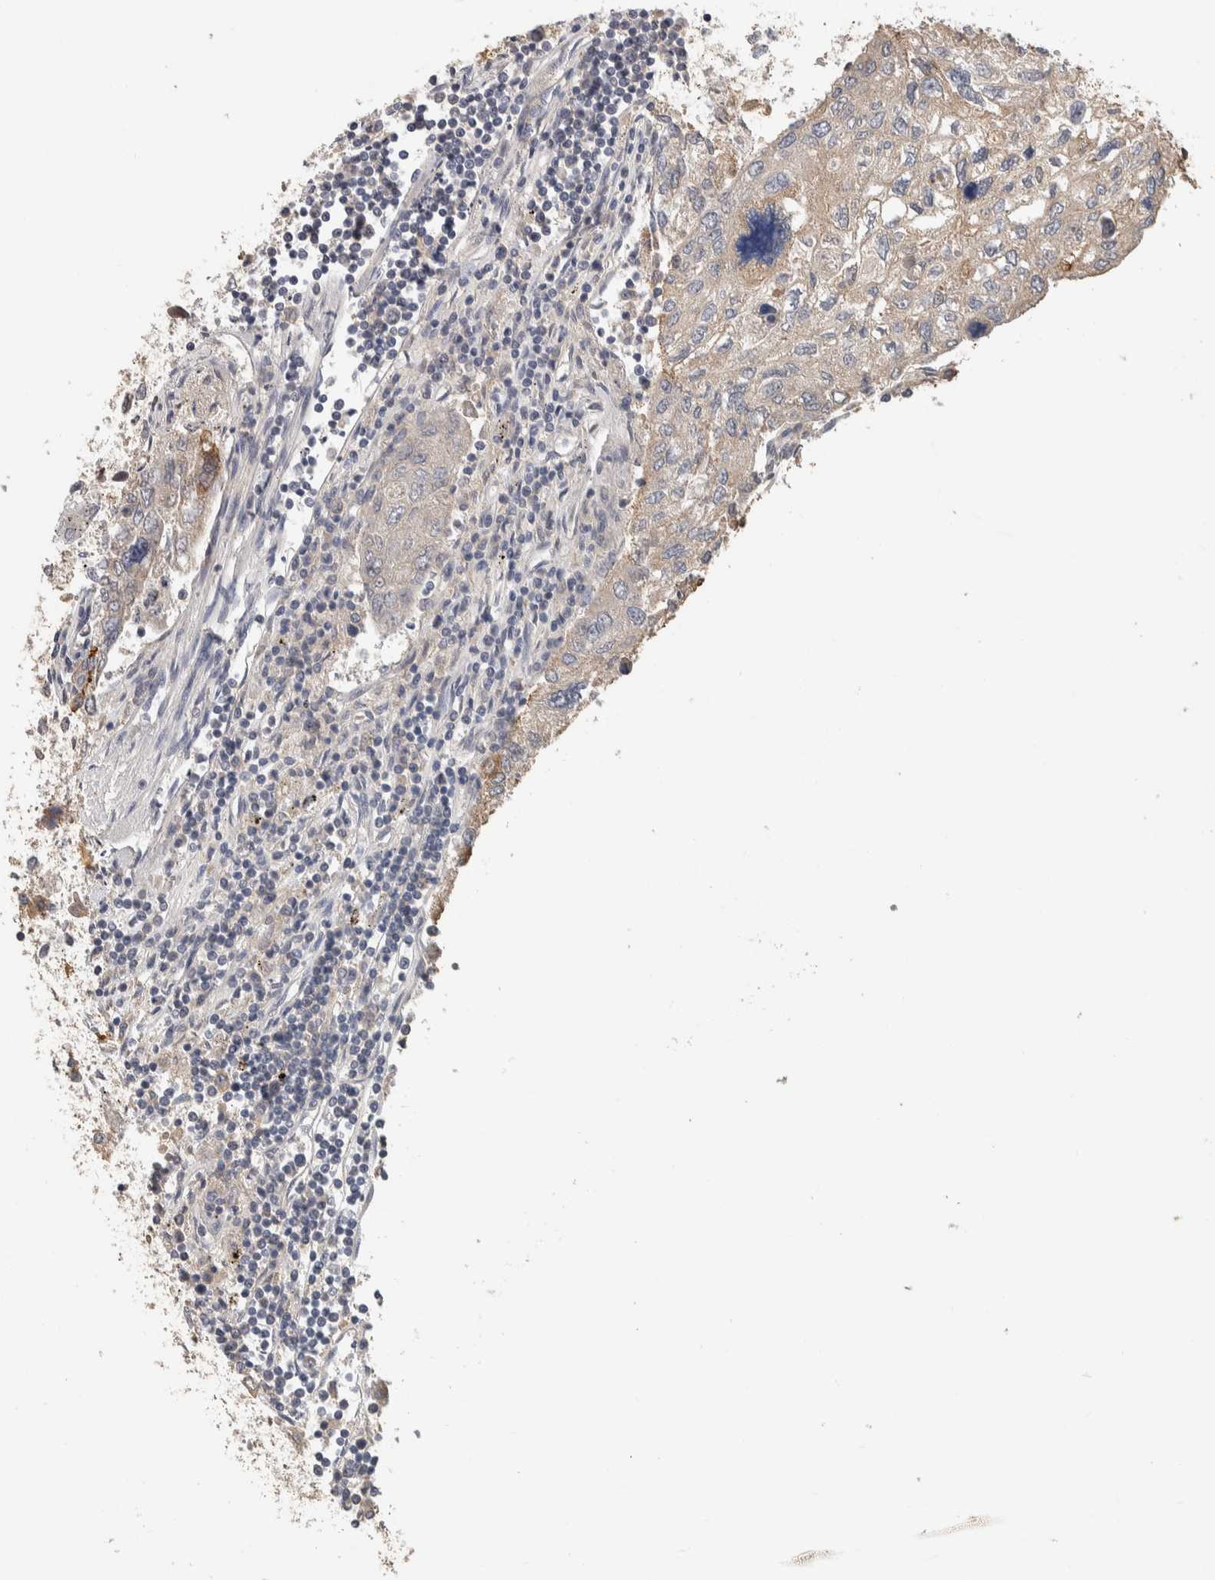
{"staining": {"intensity": "weak", "quantity": "<25%", "location": "cytoplasmic/membranous"}, "tissue": "urothelial cancer", "cell_type": "Tumor cells", "image_type": "cancer", "snomed": [{"axis": "morphology", "description": "Urothelial carcinoma, High grade"}, {"axis": "topography", "description": "Lymph node"}, {"axis": "topography", "description": "Urinary bladder"}], "caption": "High power microscopy micrograph of an immunohistochemistry (IHC) image of high-grade urothelial carcinoma, revealing no significant positivity in tumor cells.", "gene": "CYSRT1", "patient": {"sex": "male", "age": 51}}